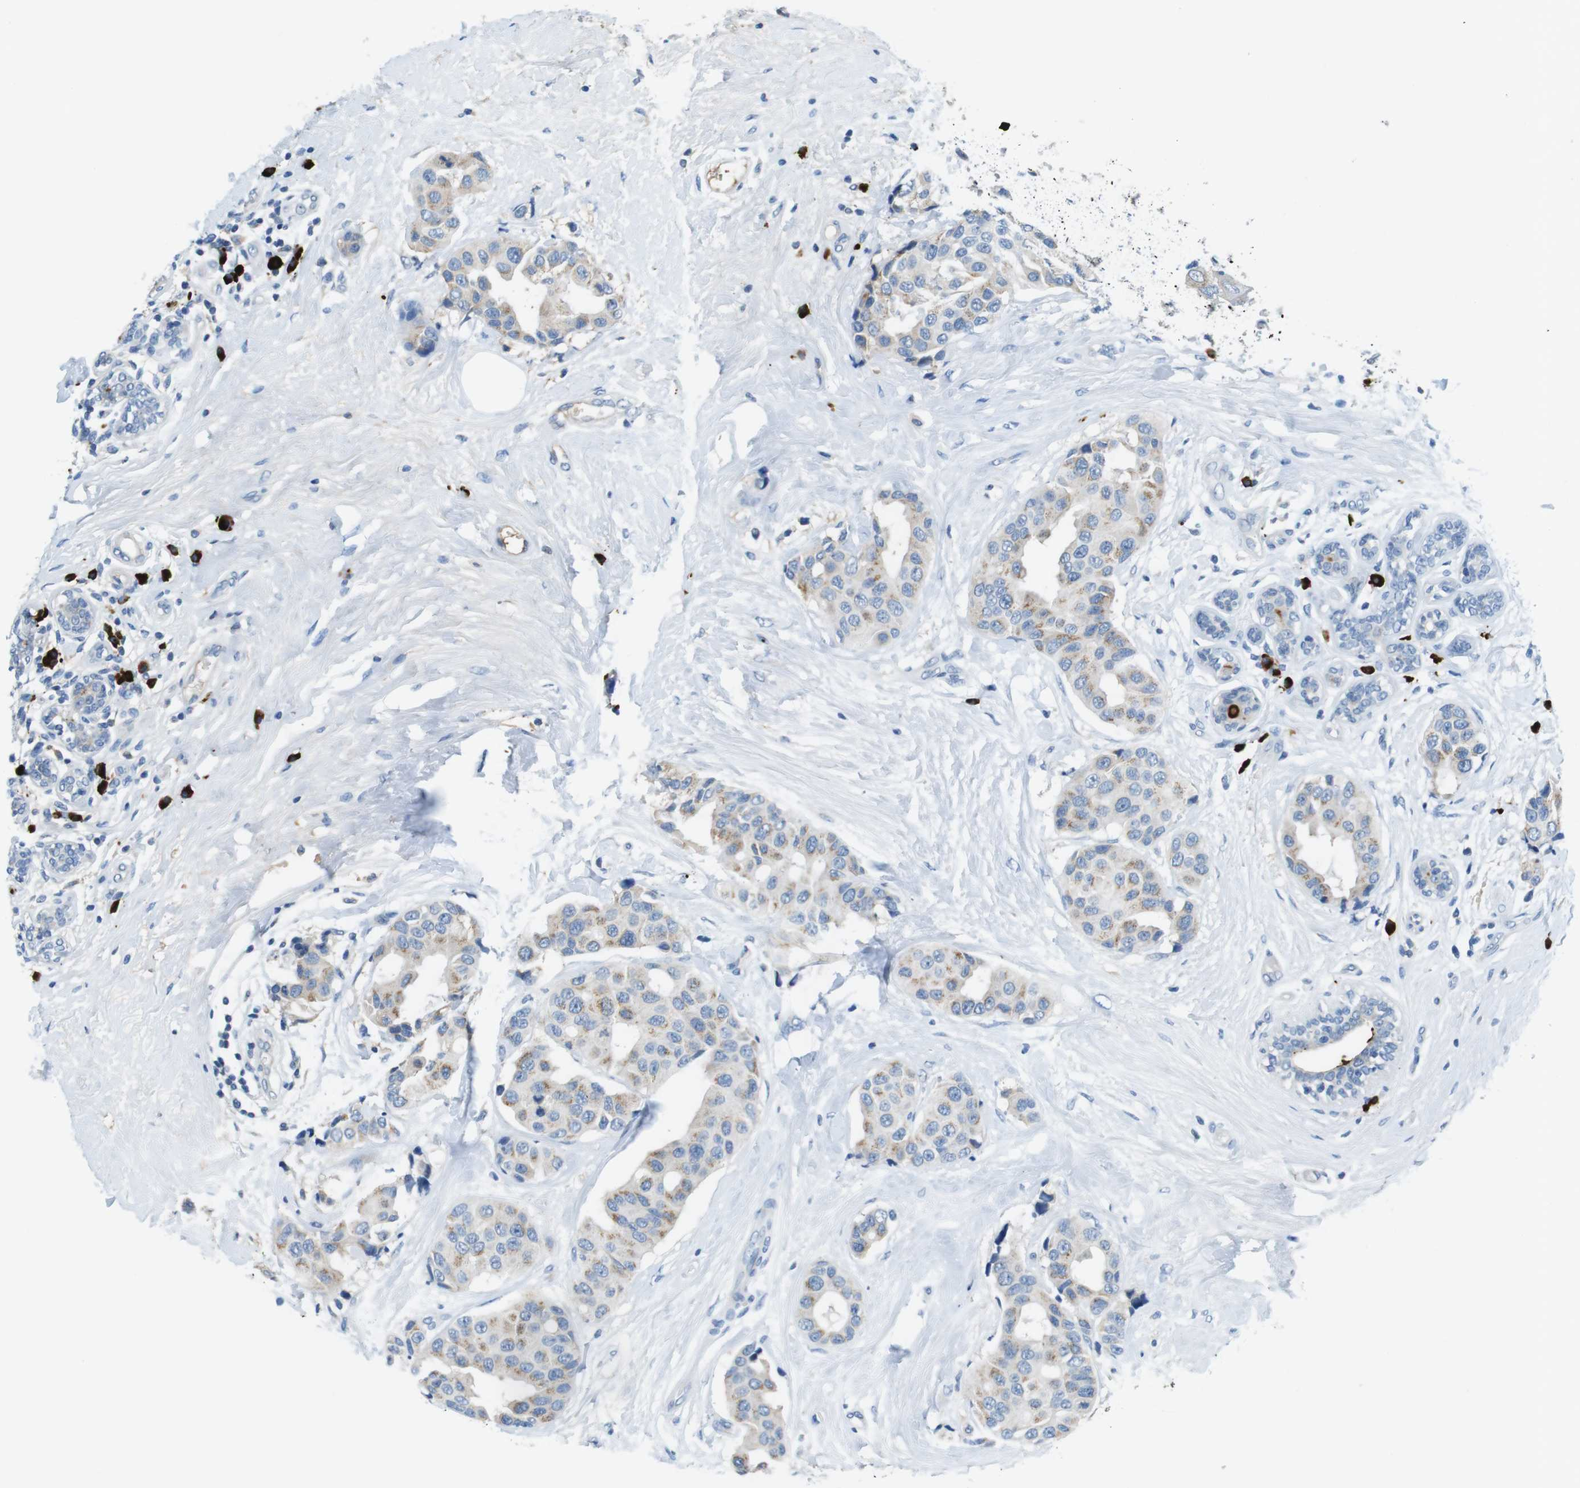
{"staining": {"intensity": "weak", "quantity": "25%-75%", "location": "cytoplasmic/membranous"}, "tissue": "breast cancer", "cell_type": "Tumor cells", "image_type": "cancer", "snomed": [{"axis": "morphology", "description": "Normal tissue, NOS"}, {"axis": "morphology", "description": "Duct carcinoma"}, {"axis": "topography", "description": "Breast"}], "caption": "There is low levels of weak cytoplasmic/membranous positivity in tumor cells of invasive ductal carcinoma (breast), as demonstrated by immunohistochemical staining (brown color).", "gene": "SLC35A3", "patient": {"sex": "female", "age": 39}}